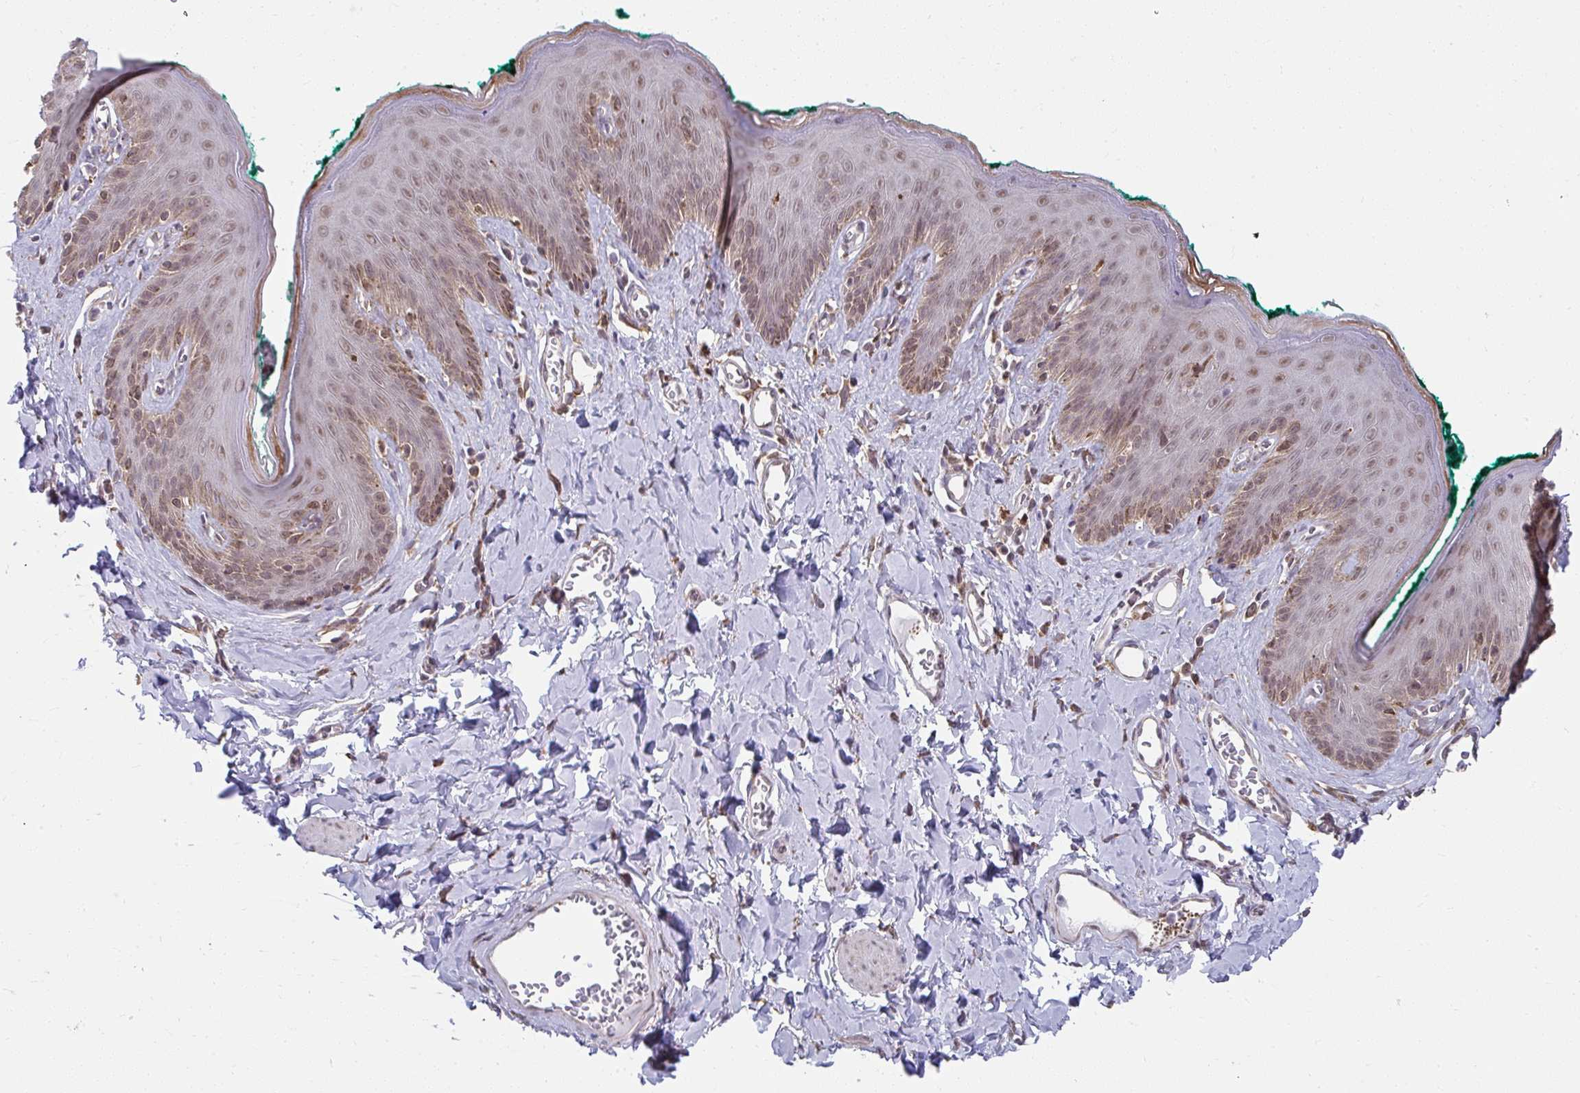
{"staining": {"intensity": "weak", "quantity": "25%-75%", "location": "nuclear"}, "tissue": "skin", "cell_type": "Epidermal cells", "image_type": "normal", "snomed": [{"axis": "morphology", "description": "Normal tissue, NOS"}, {"axis": "topography", "description": "Vulva"}, {"axis": "topography", "description": "Peripheral nerve tissue"}], "caption": "Immunohistochemistry micrograph of normal skin: human skin stained using immunohistochemistry (IHC) displays low levels of weak protein expression localized specifically in the nuclear of epidermal cells, appearing as a nuclear brown color.", "gene": "NMNAT1", "patient": {"sex": "female", "age": 66}}